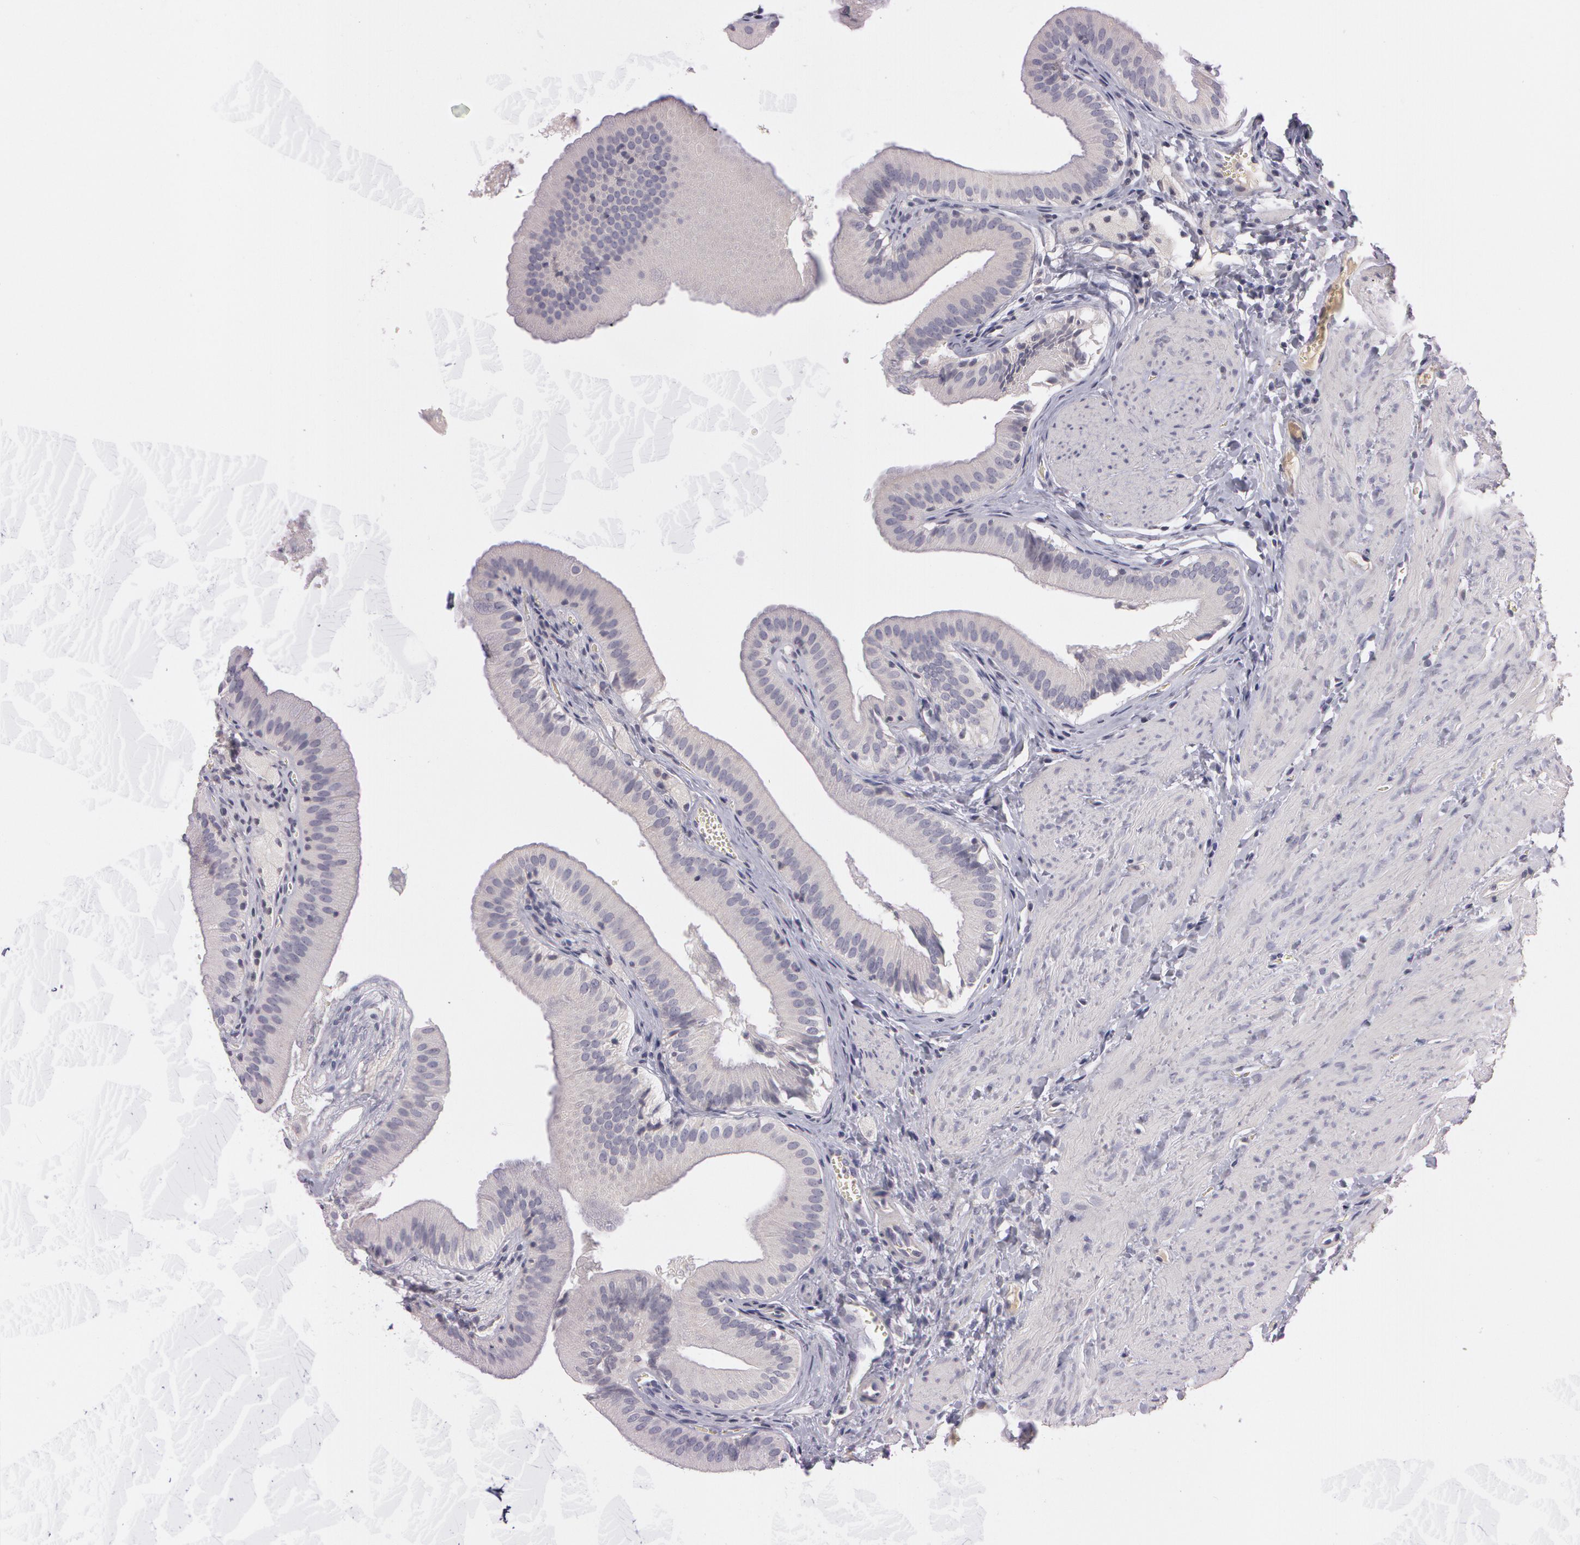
{"staining": {"intensity": "weak", "quantity": "<25%", "location": "cytoplasmic/membranous"}, "tissue": "gallbladder", "cell_type": "Glandular cells", "image_type": "normal", "snomed": [{"axis": "morphology", "description": "Normal tissue, NOS"}, {"axis": "topography", "description": "Gallbladder"}], "caption": "High magnification brightfield microscopy of normal gallbladder stained with DAB (brown) and counterstained with hematoxylin (blue): glandular cells show no significant expression.", "gene": "MXRA5", "patient": {"sex": "female", "age": 24}}